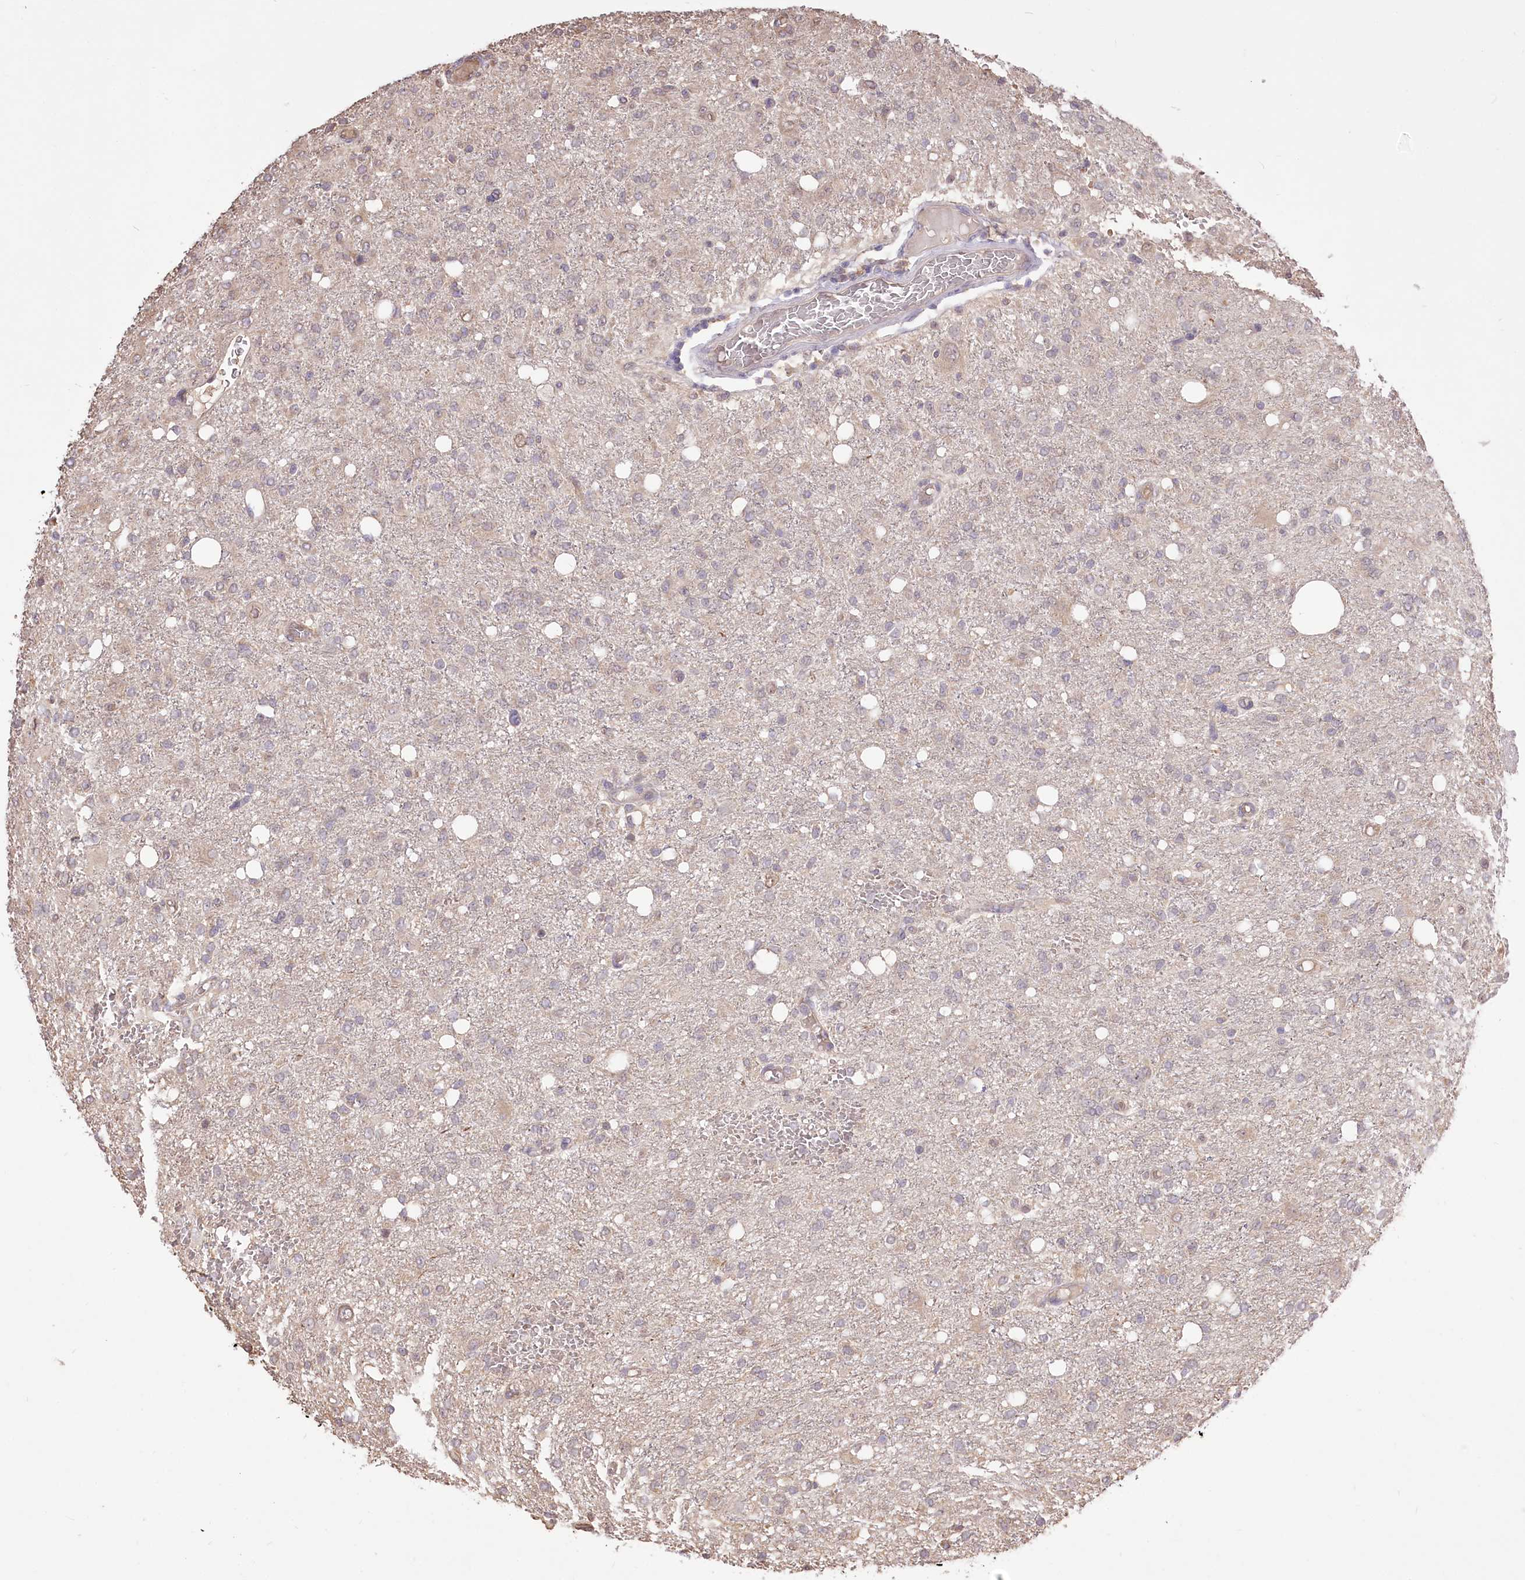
{"staining": {"intensity": "moderate", "quantity": "25%-75%", "location": "cytoplasmic/membranous,nuclear"}, "tissue": "glioma", "cell_type": "Tumor cells", "image_type": "cancer", "snomed": [{"axis": "morphology", "description": "Glioma, malignant, High grade"}, {"axis": "topography", "description": "Brain"}], "caption": "Glioma tissue shows moderate cytoplasmic/membranous and nuclear expression in approximately 25%-75% of tumor cells, visualized by immunohistochemistry.", "gene": "R3HDM2", "patient": {"sex": "female", "age": 59}}